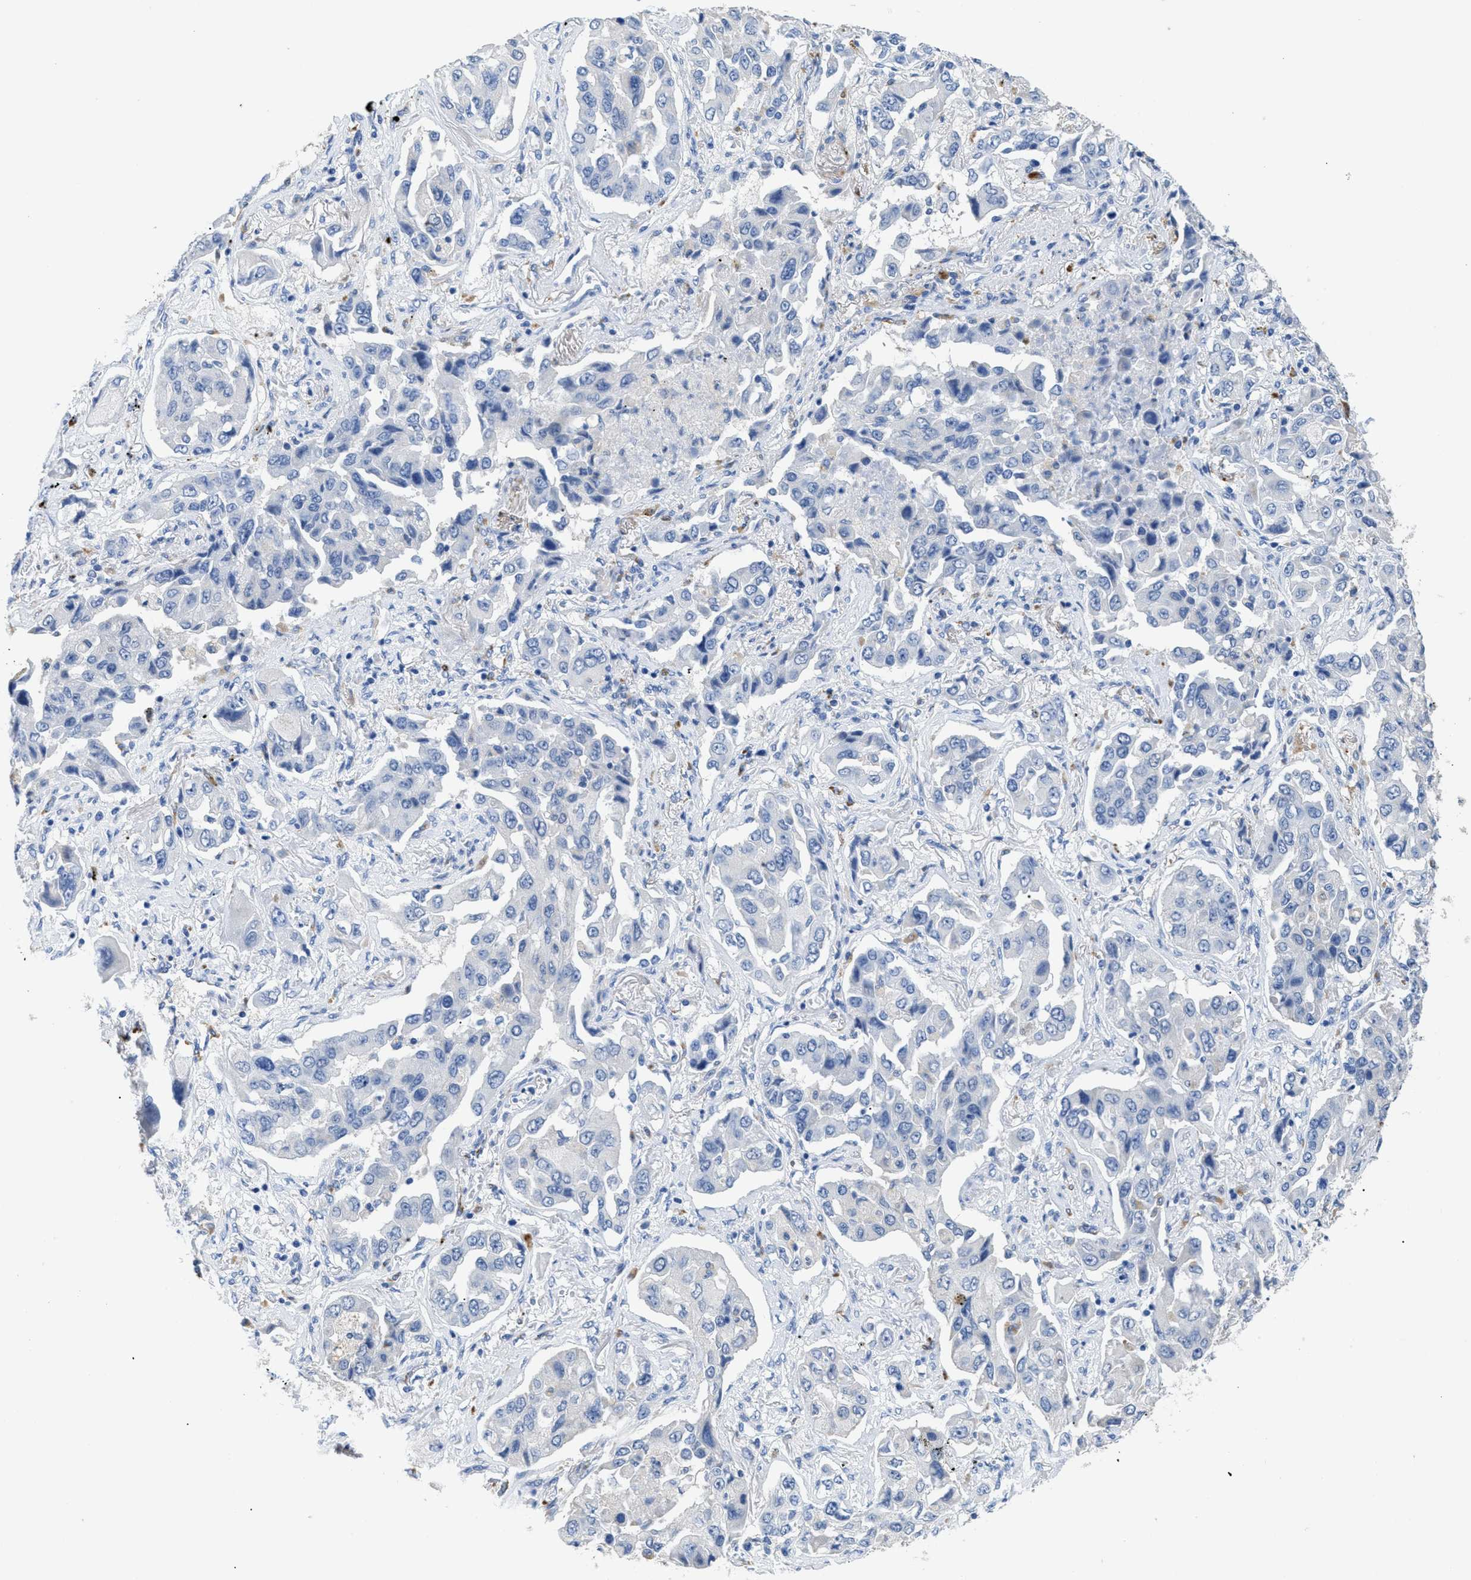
{"staining": {"intensity": "negative", "quantity": "none", "location": "none"}, "tissue": "lung cancer", "cell_type": "Tumor cells", "image_type": "cancer", "snomed": [{"axis": "morphology", "description": "Adenocarcinoma, NOS"}, {"axis": "topography", "description": "Lung"}], "caption": "Tumor cells are negative for brown protein staining in lung cancer.", "gene": "APOBEC2", "patient": {"sex": "female", "age": 65}}